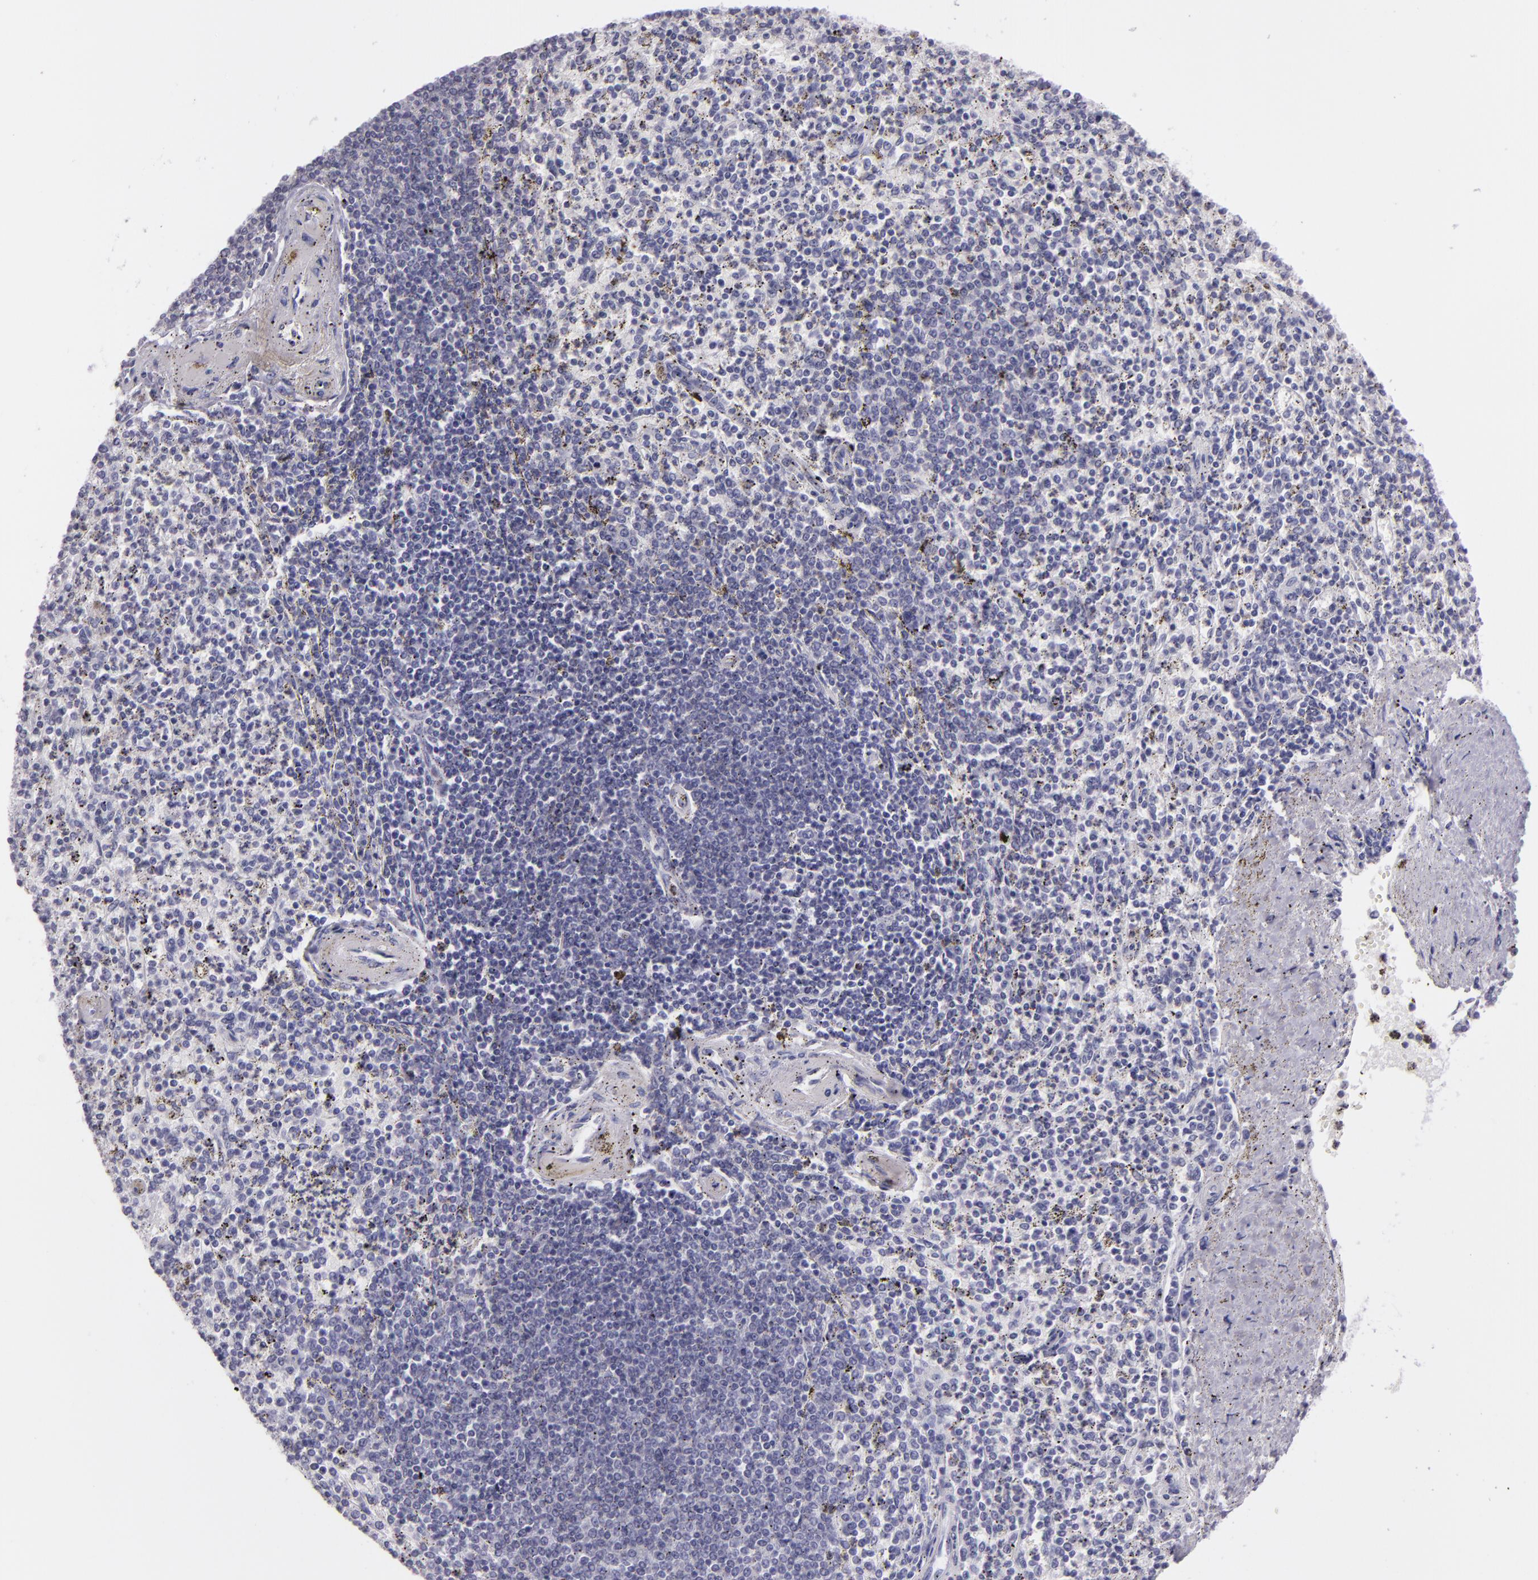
{"staining": {"intensity": "negative", "quantity": "none", "location": "none"}, "tissue": "spleen", "cell_type": "Cells in red pulp", "image_type": "normal", "snomed": [{"axis": "morphology", "description": "Normal tissue, NOS"}, {"axis": "topography", "description": "Spleen"}], "caption": "IHC micrograph of normal spleen stained for a protein (brown), which displays no positivity in cells in red pulp.", "gene": "MUC6", "patient": {"sex": "male", "age": 72}}